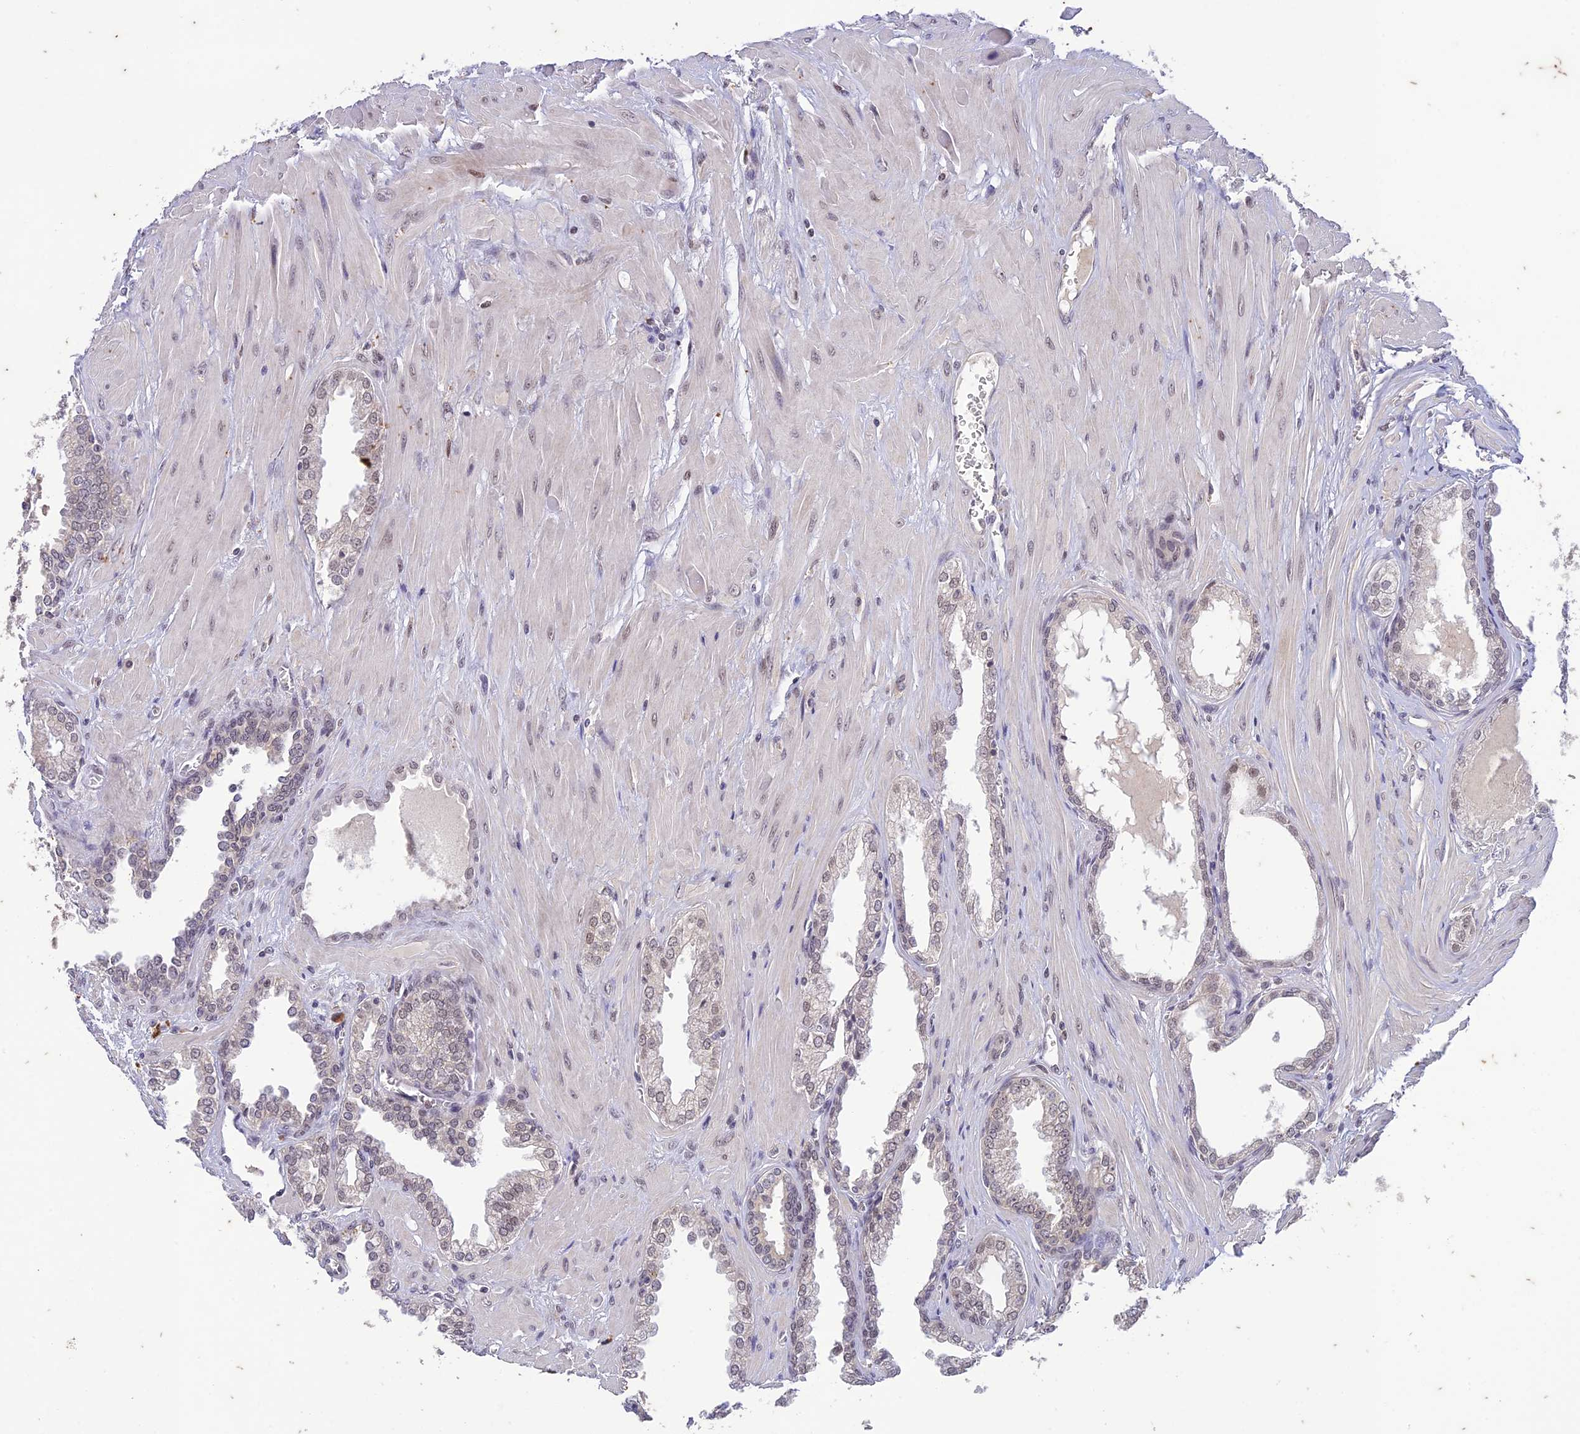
{"staining": {"intensity": "weak", "quantity": "<25%", "location": "nuclear"}, "tissue": "prostate cancer", "cell_type": "Tumor cells", "image_type": "cancer", "snomed": [{"axis": "morphology", "description": "Adenocarcinoma, Low grade"}, {"axis": "topography", "description": "Prostate"}], "caption": "A micrograph of prostate cancer (low-grade adenocarcinoma) stained for a protein shows no brown staining in tumor cells.", "gene": "POP4", "patient": {"sex": "male", "age": 67}}